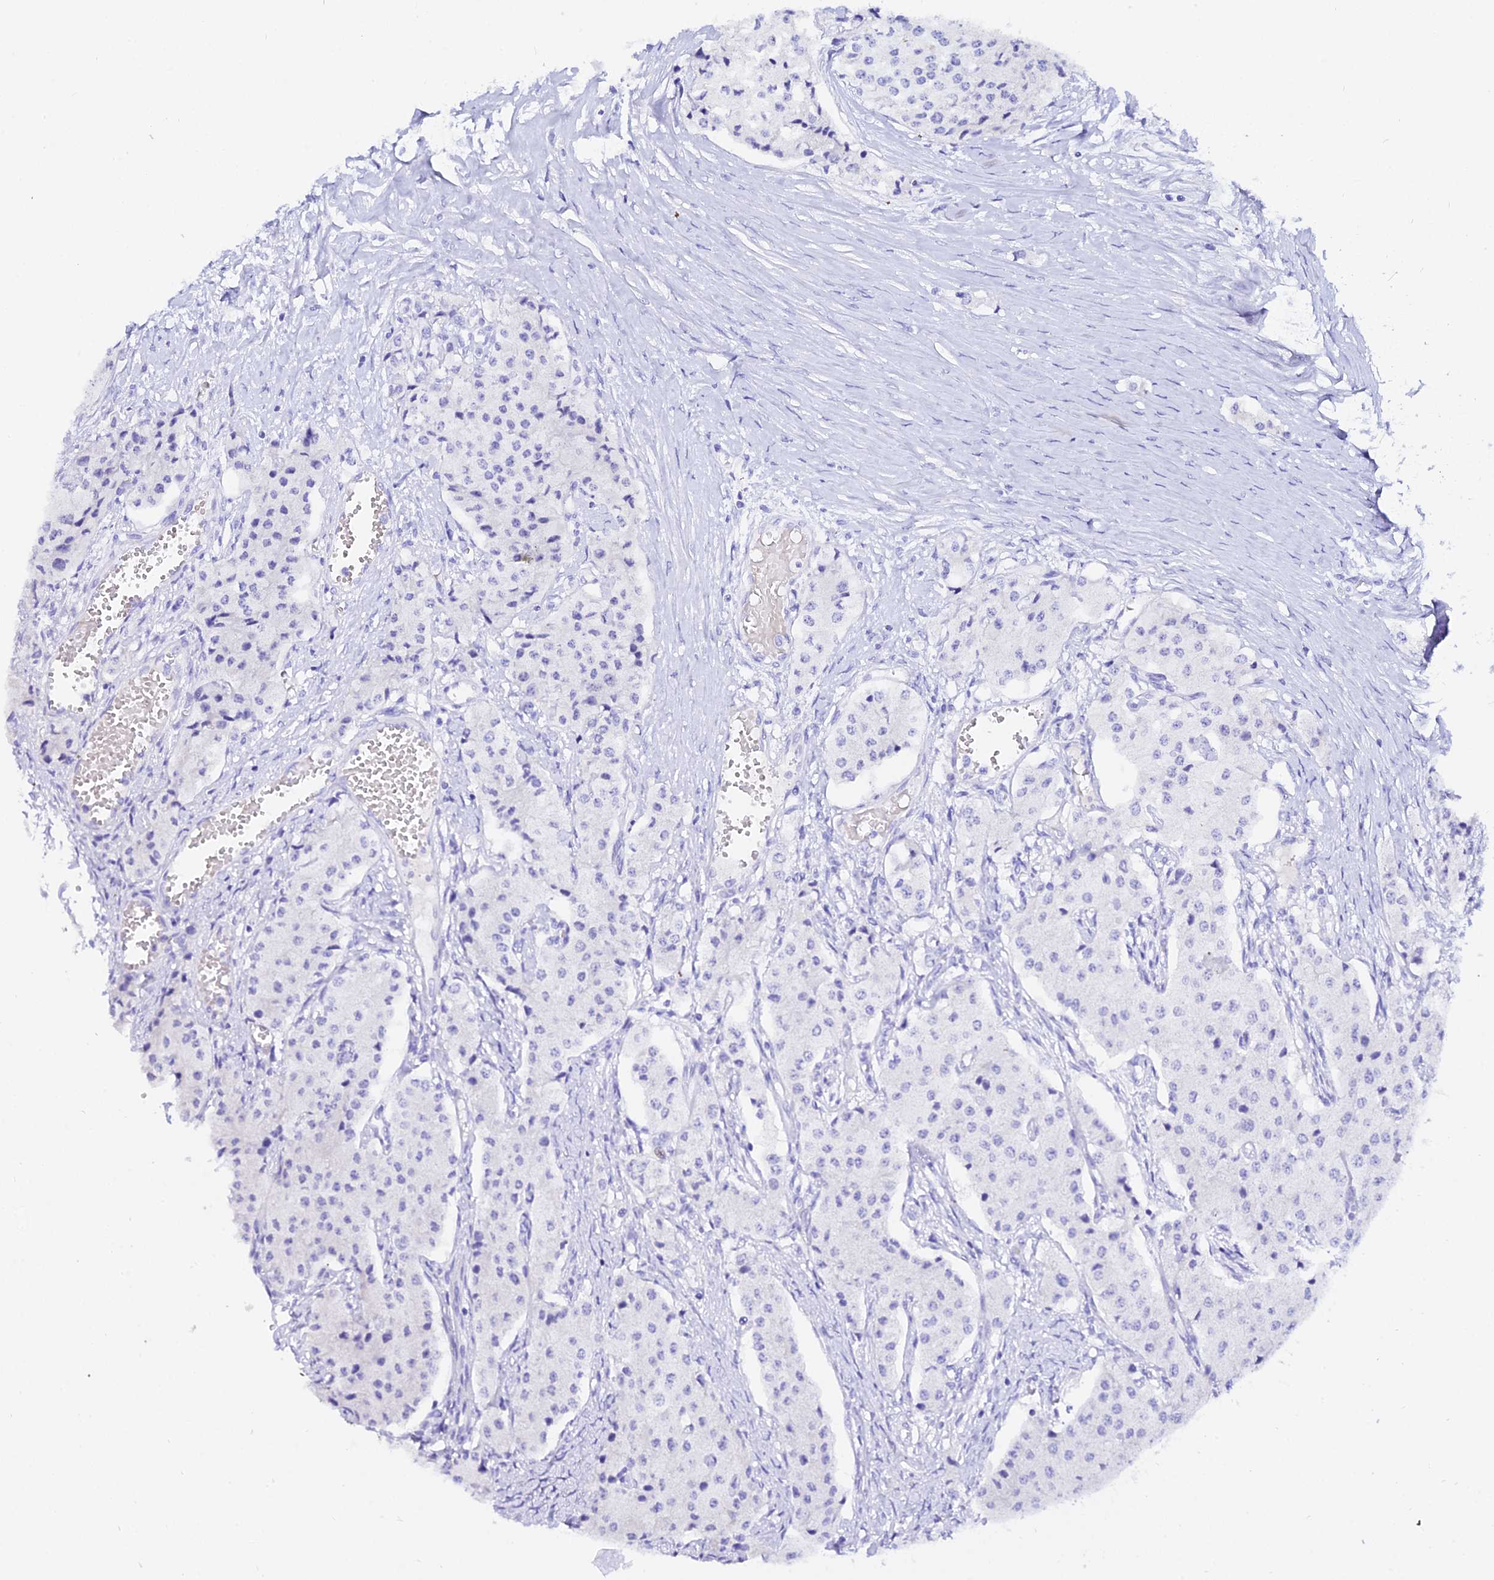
{"staining": {"intensity": "negative", "quantity": "none", "location": "none"}, "tissue": "carcinoid", "cell_type": "Tumor cells", "image_type": "cancer", "snomed": [{"axis": "morphology", "description": "Carcinoid, malignant, NOS"}, {"axis": "topography", "description": "Colon"}], "caption": "Immunohistochemical staining of carcinoid demonstrates no significant staining in tumor cells. Nuclei are stained in blue.", "gene": "DEFB106A", "patient": {"sex": "female", "age": 52}}